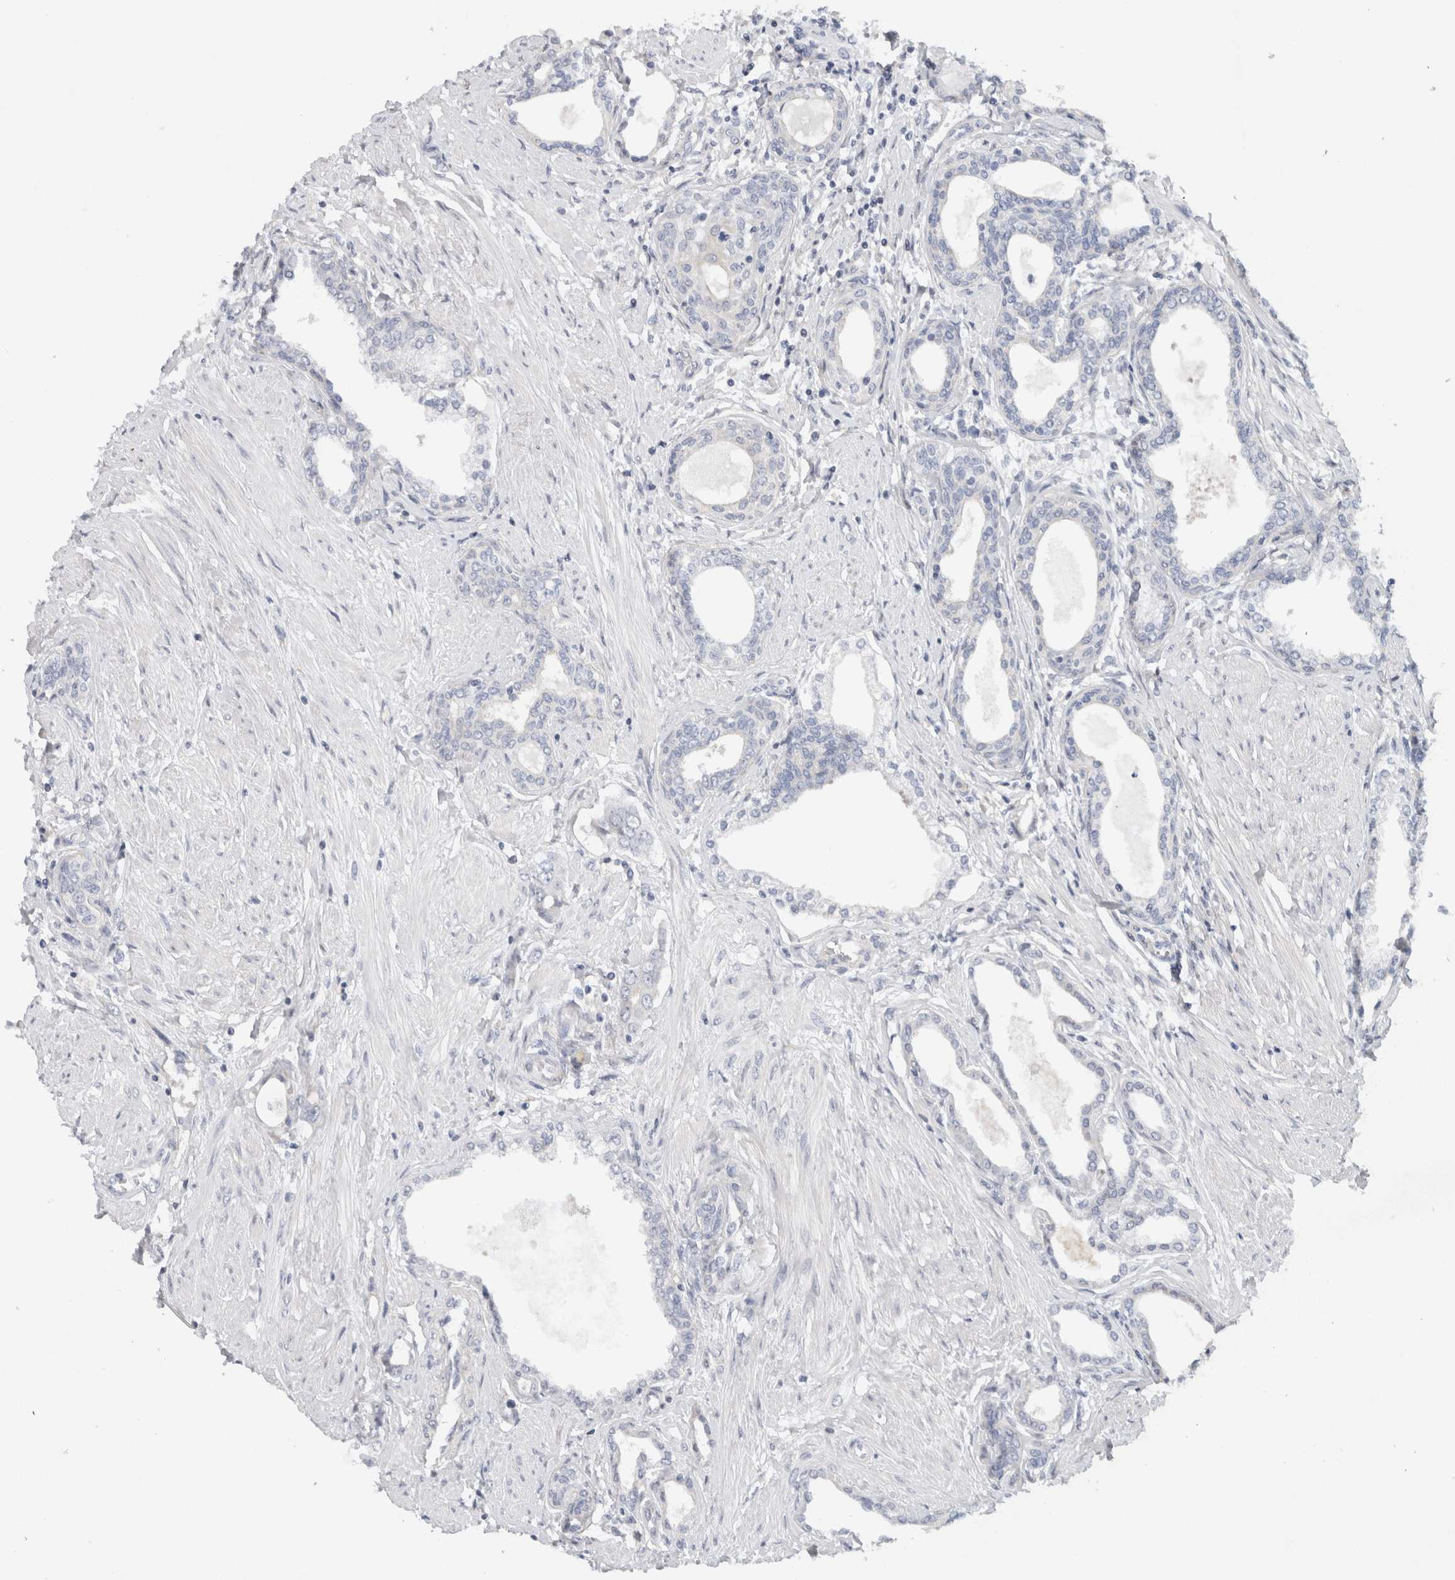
{"staining": {"intensity": "negative", "quantity": "none", "location": "none"}, "tissue": "prostate cancer", "cell_type": "Tumor cells", "image_type": "cancer", "snomed": [{"axis": "morphology", "description": "Adenocarcinoma, High grade"}, {"axis": "topography", "description": "Prostate"}], "caption": "A micrograph of human prostate cancer (adenocarcinoma (high-grade)) is negative for staining in tumor cells. The staining is performed using DAB (3,3'-diaminobenzidine) brown chromogen with nuclei counter-stained in using hematoxylin.", "gene": "CERS3", "patient": {"sex": "male", "age": 52}}